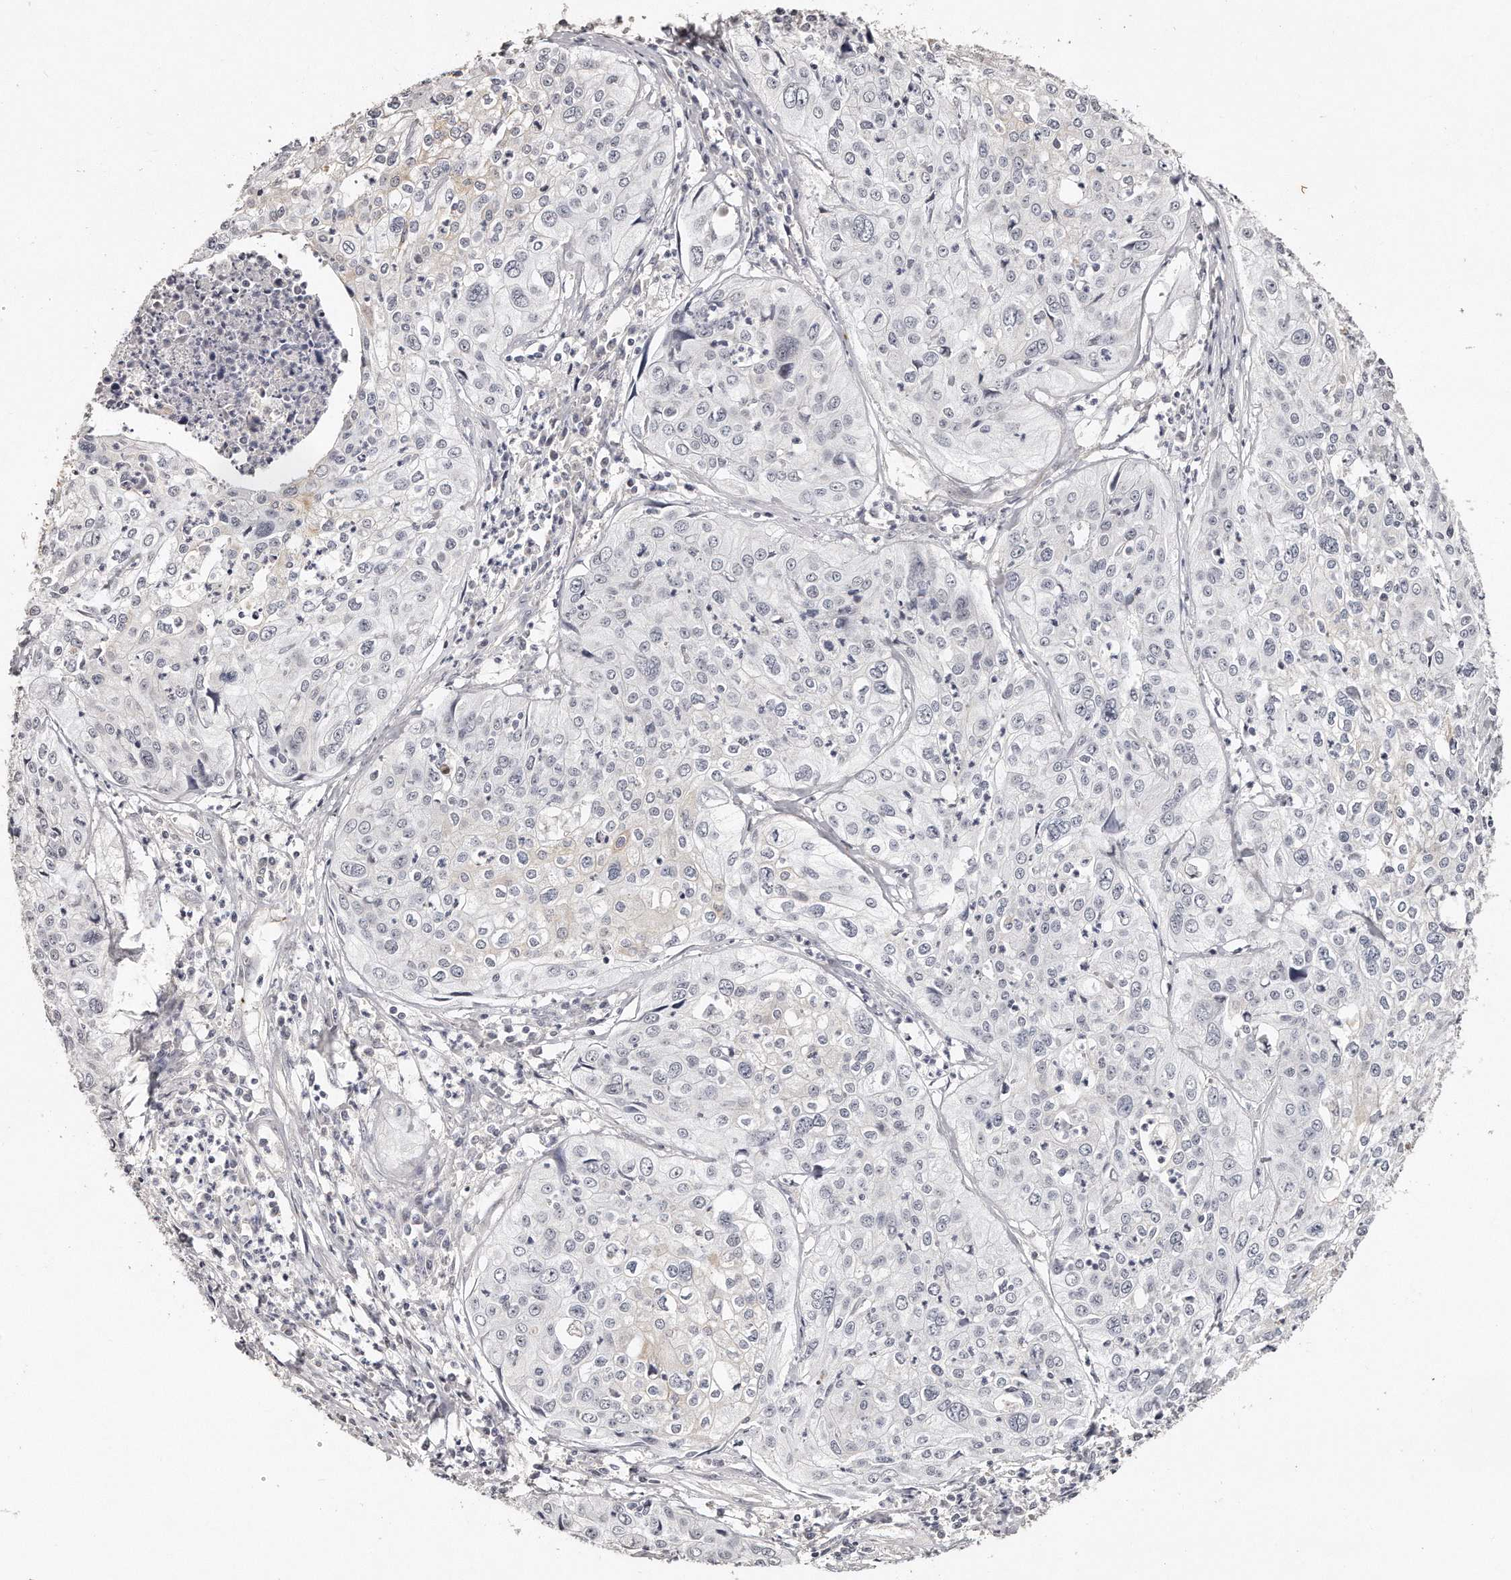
{"staining": {"intensity": "negative", "quantity": "none", "location": "none"}, "tissue": "cervical cancer", "cell_type": "Tumor cells", "image_type": "cancer", "snomed": [{"axis": "morphology", "description": "Squamous cell carcinoma, NOS"}, {"axis": "topography", "description": "Cervix"}], "caption": "High magnification brightfield microscopy of squamous cell carcinoma (cervical) stained with DAB (3,3'-diaminobenzidine) (brown) and counterstained with hematoxylin (blue): tumor cells show no significant staining.", "gene": "ZYG11A", "patient": {"sex": "female", "age": 31}}